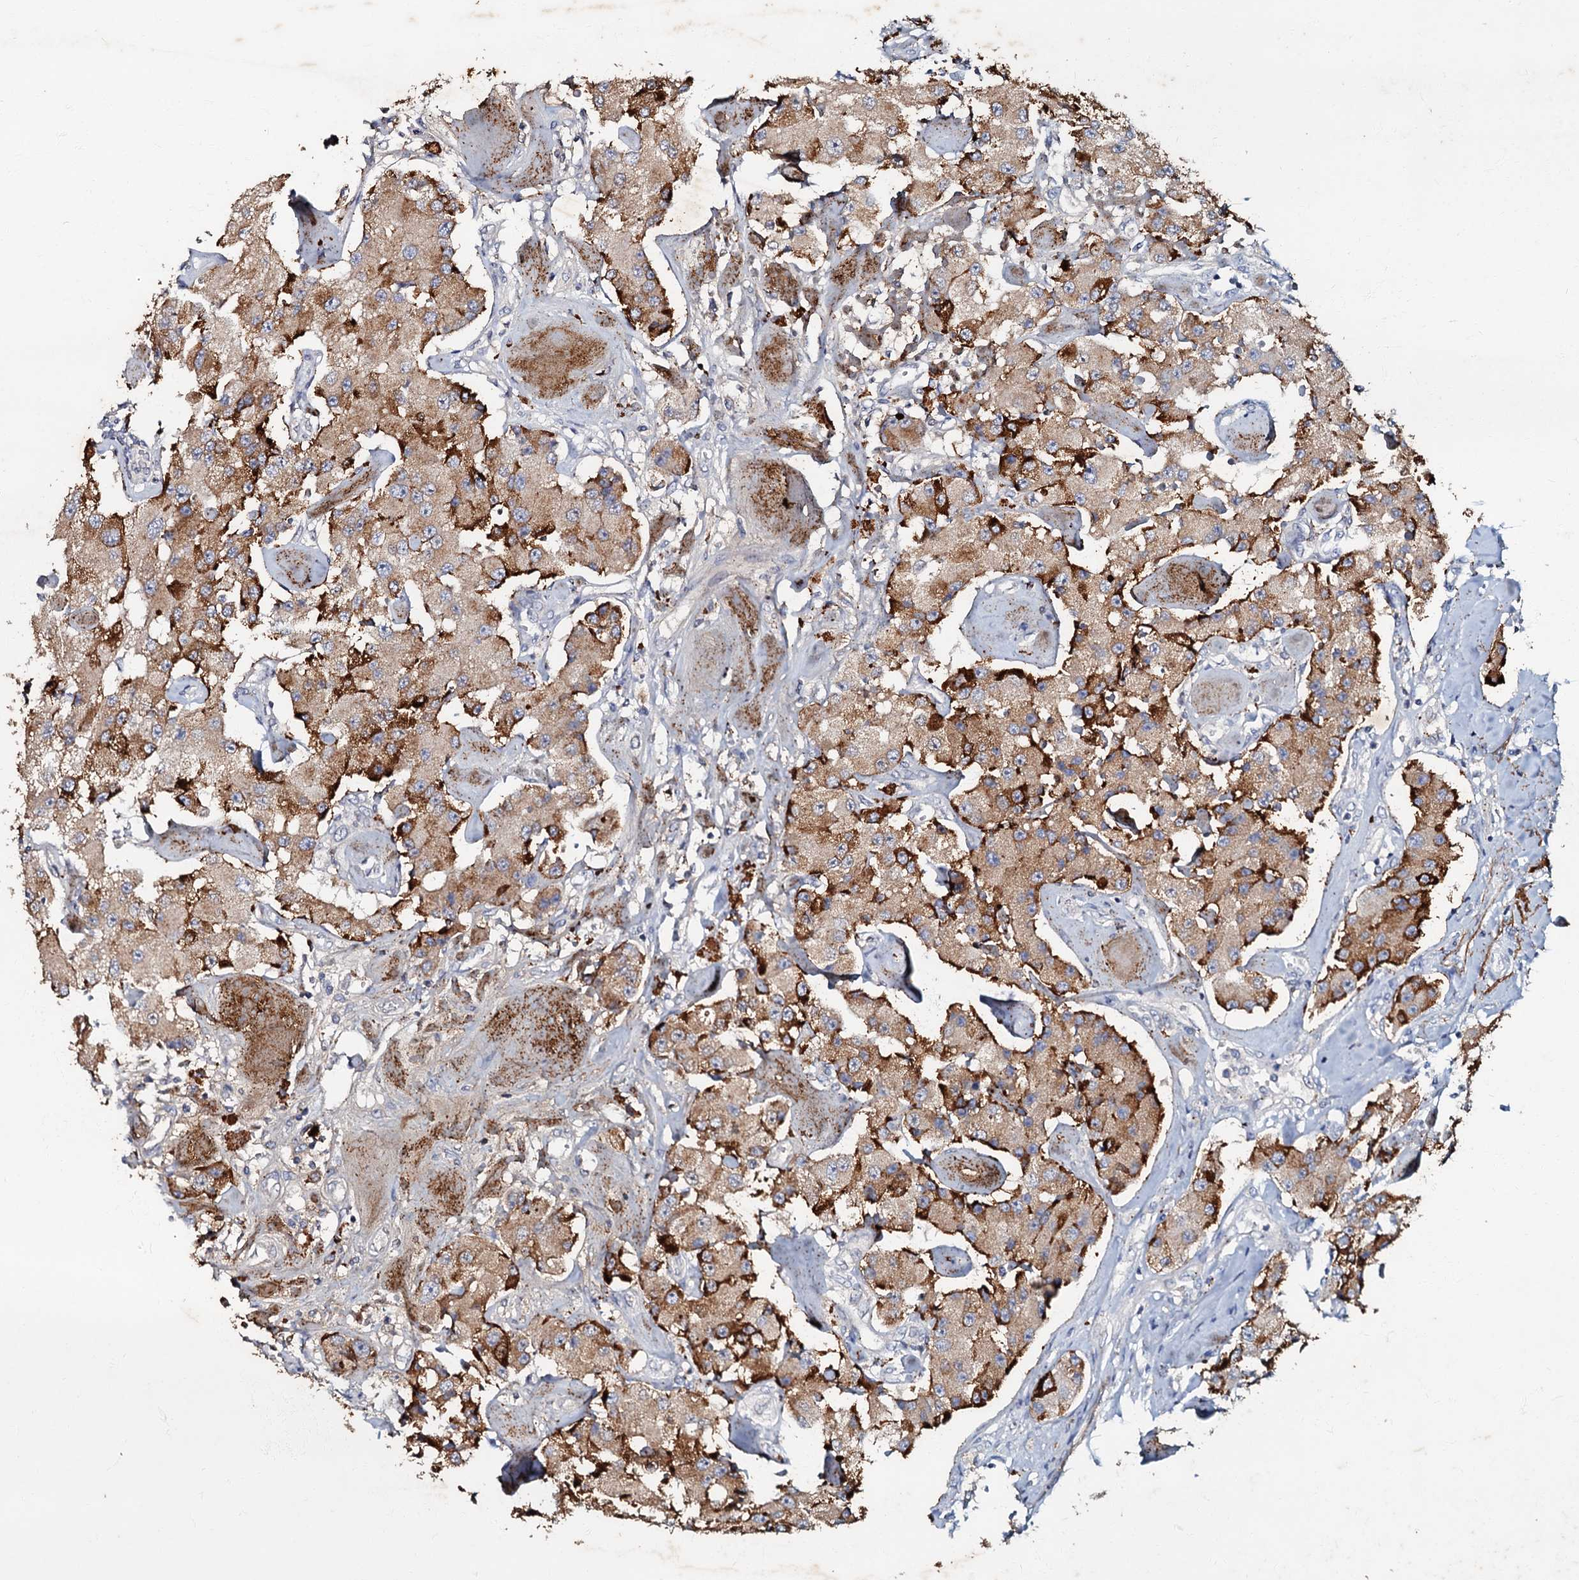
{"staining": {"intensity": "strong", "quantity": "<25%", "location": "cytoplasmic/membranous"}, "tissue": "carcinoid", "cell_type": "Tumor cells", "image_type": "cancer", "snomed": [{"axis": "morphology", "description": "Carcinoid, malignant, NOS"}, {"axis": "topography", "description": "Pancreas"}], "caption": "Carcinoid tissue reveals strong cytoplasmic/membranous staining in about <25% of tumor cells The staining was performed using DAB, with brown indicating positive protein expression. Nuclei are stained blue with hematoxylin.", "gene": "MANSC4", "patient": {"sex": "male", "age": 41}}